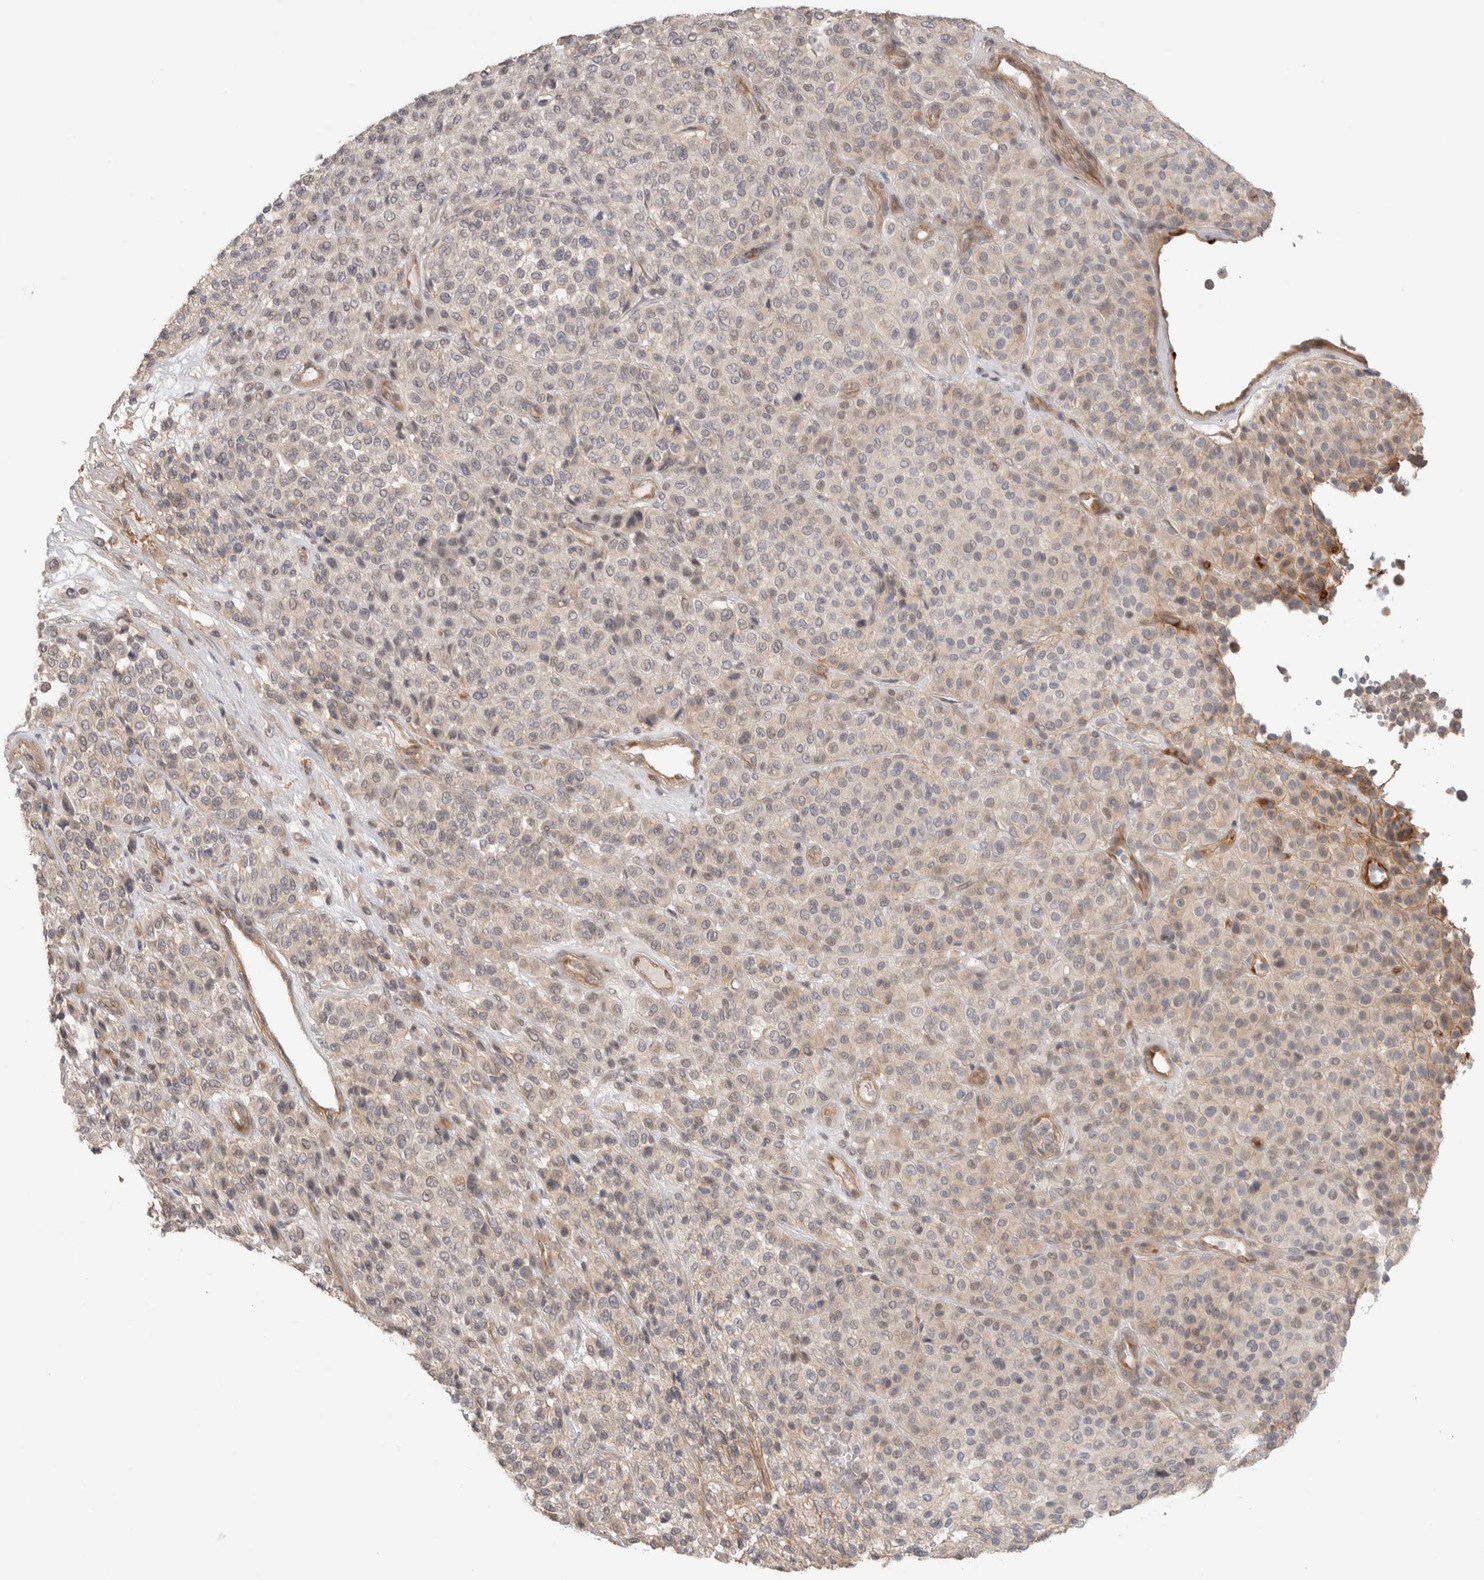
{"staining": {"intensity": "negative", "quantity": "none", "location": "none"}, "tissue": "melanoma", "cell_type": "Tumor cells", "image_type": "cancer", "snomed": [{"axis": "morphology", "description": "Malignant melanoma, Metastatic site"}, {"axis": "topography", "description": "Pancreas"}], "caption": "Immunohistochemistry photomicrograph of neoplastic tissue: human melanoma stained with DAB reveals no significant protein expression in tumor cells.", "gene": "HSPG2", "patient": {"sex": "female", "age": 30}}